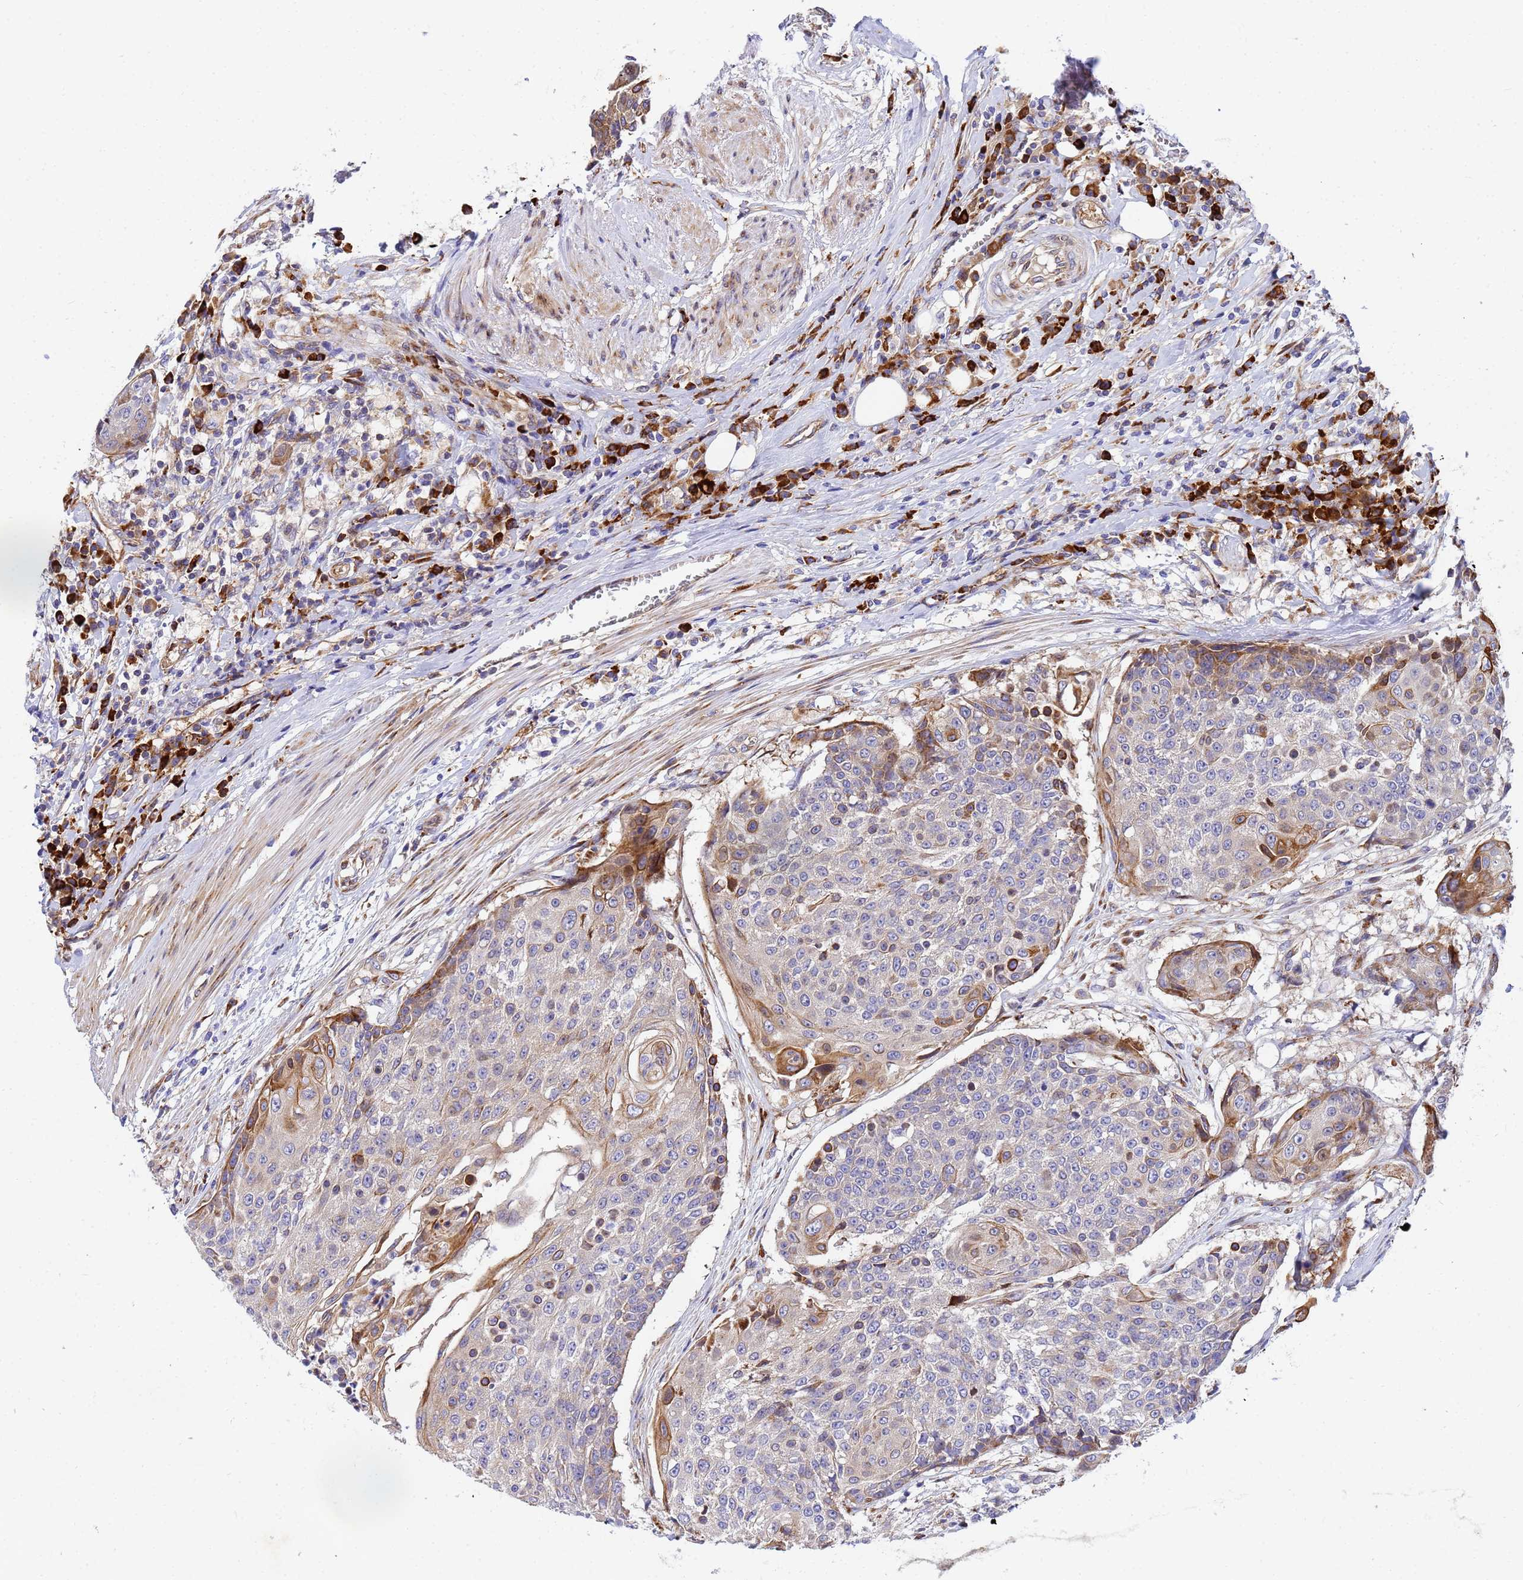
{"staining": {"intensity": "moderate", "quantity": "<25%", "location": "cytoplasmic/membranous"}, "tissue": "urothelial cancer", "cell_type": "Tumor cells", "image_type": "cancer", "snomed": [{"axis": "morphology", "description": "Urothelial carcinoma, High grade"}, {"axis": "topography", "description": "Urinary bladder"}], "caption": "Moderate cytoplasmic/membranous expression is present in approximately <25% of tumor cells in urothelial cancer. The protein is shown in brown color, while the nuclei are stained blue.", "gene": "POM121", "patient": {"sex": "female", "age": 63}}